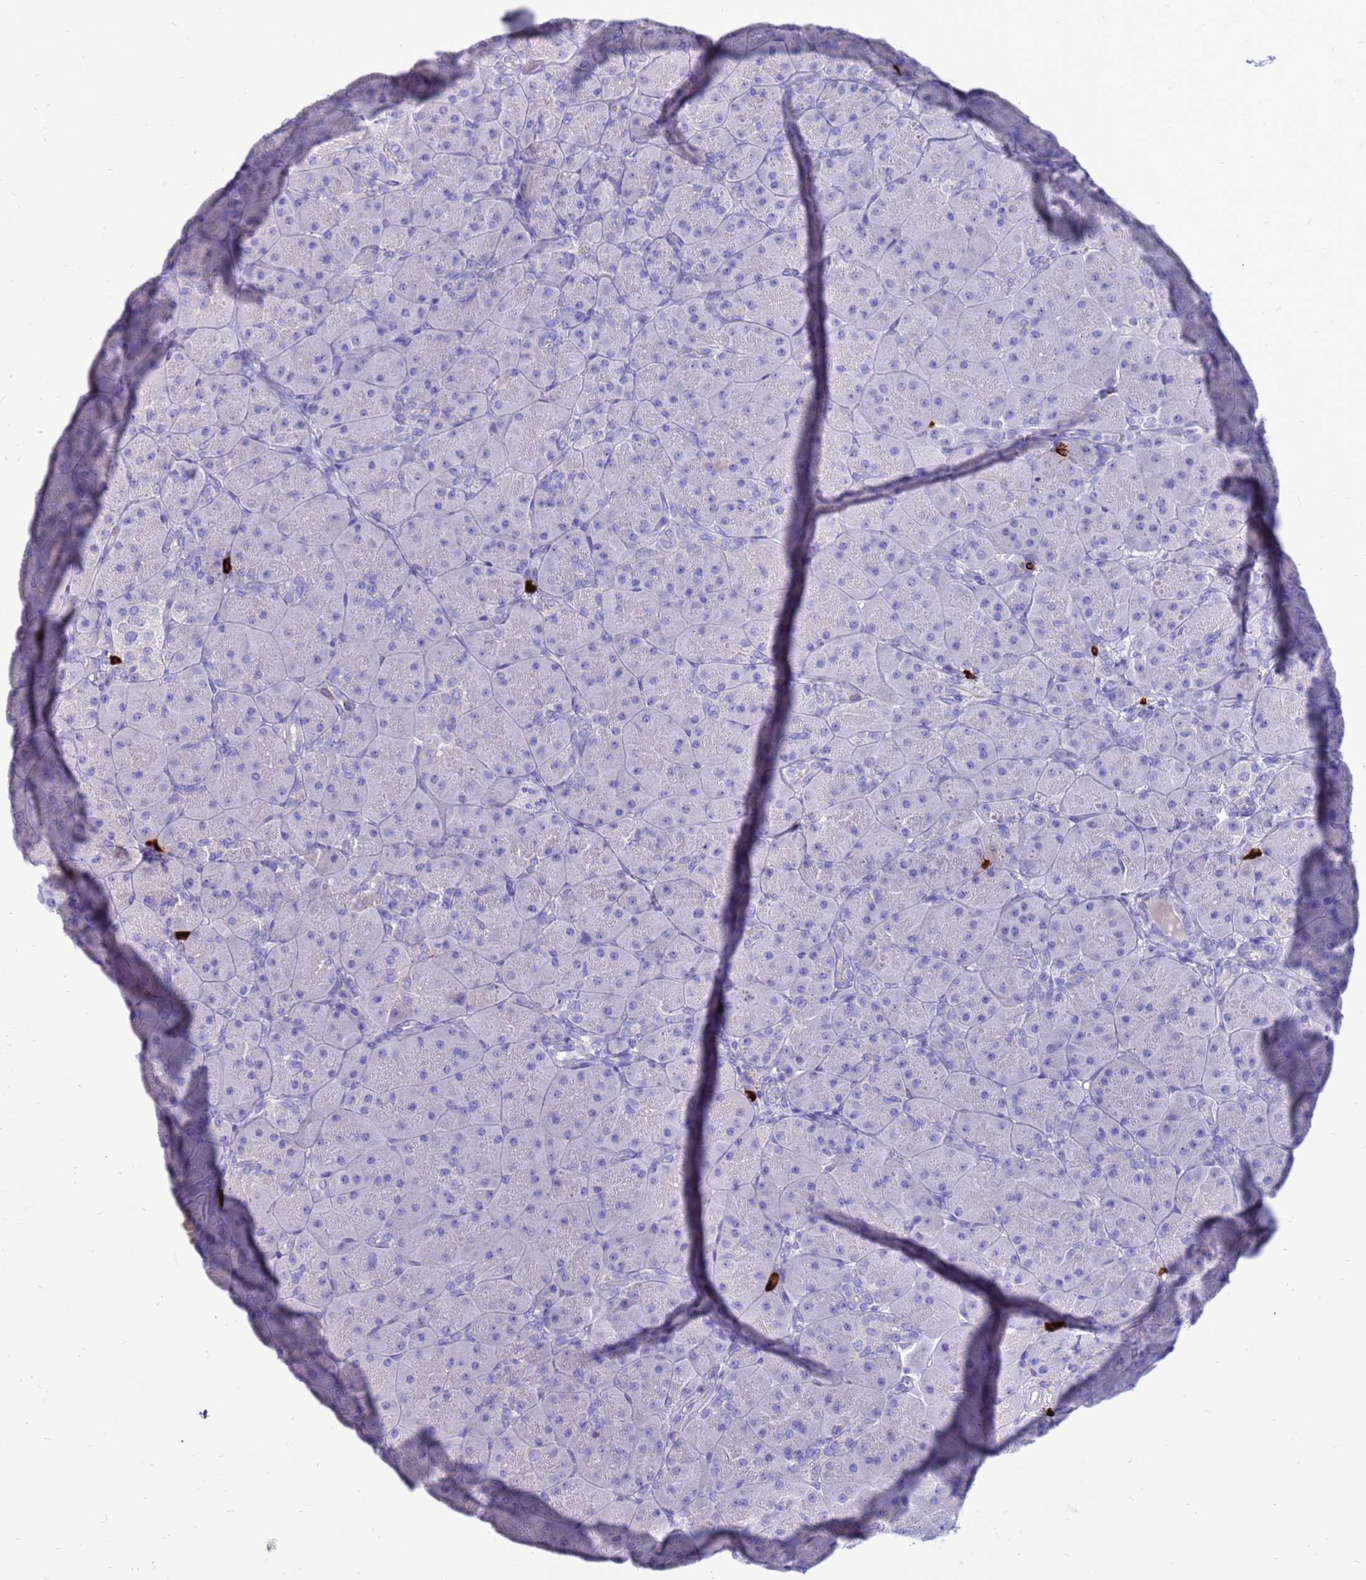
{"staining": {"intensity": "negative", "quantity": "none", "location": "none"}, "tissue": "pancreas", "cell_type": "Exocrine glandular cells", "image_type": "normal", "snomed": [{"axis": "morphology", "description": "Normal tissue, NOS"}, {"axis": "topography", "description": "Pancreas"}], "caption": "A high-resolution histopathology image shows IHC staining of unremarkable pancreas, which reveals no significant expression in exocrine glandular cells. (DAB (3,3'-diaminobenzidine) immunohistochemistry (IHC) with hematoxylin counter stain).", "gene": "PDE10A", "patient": {"sex": "male", "age": 66}}